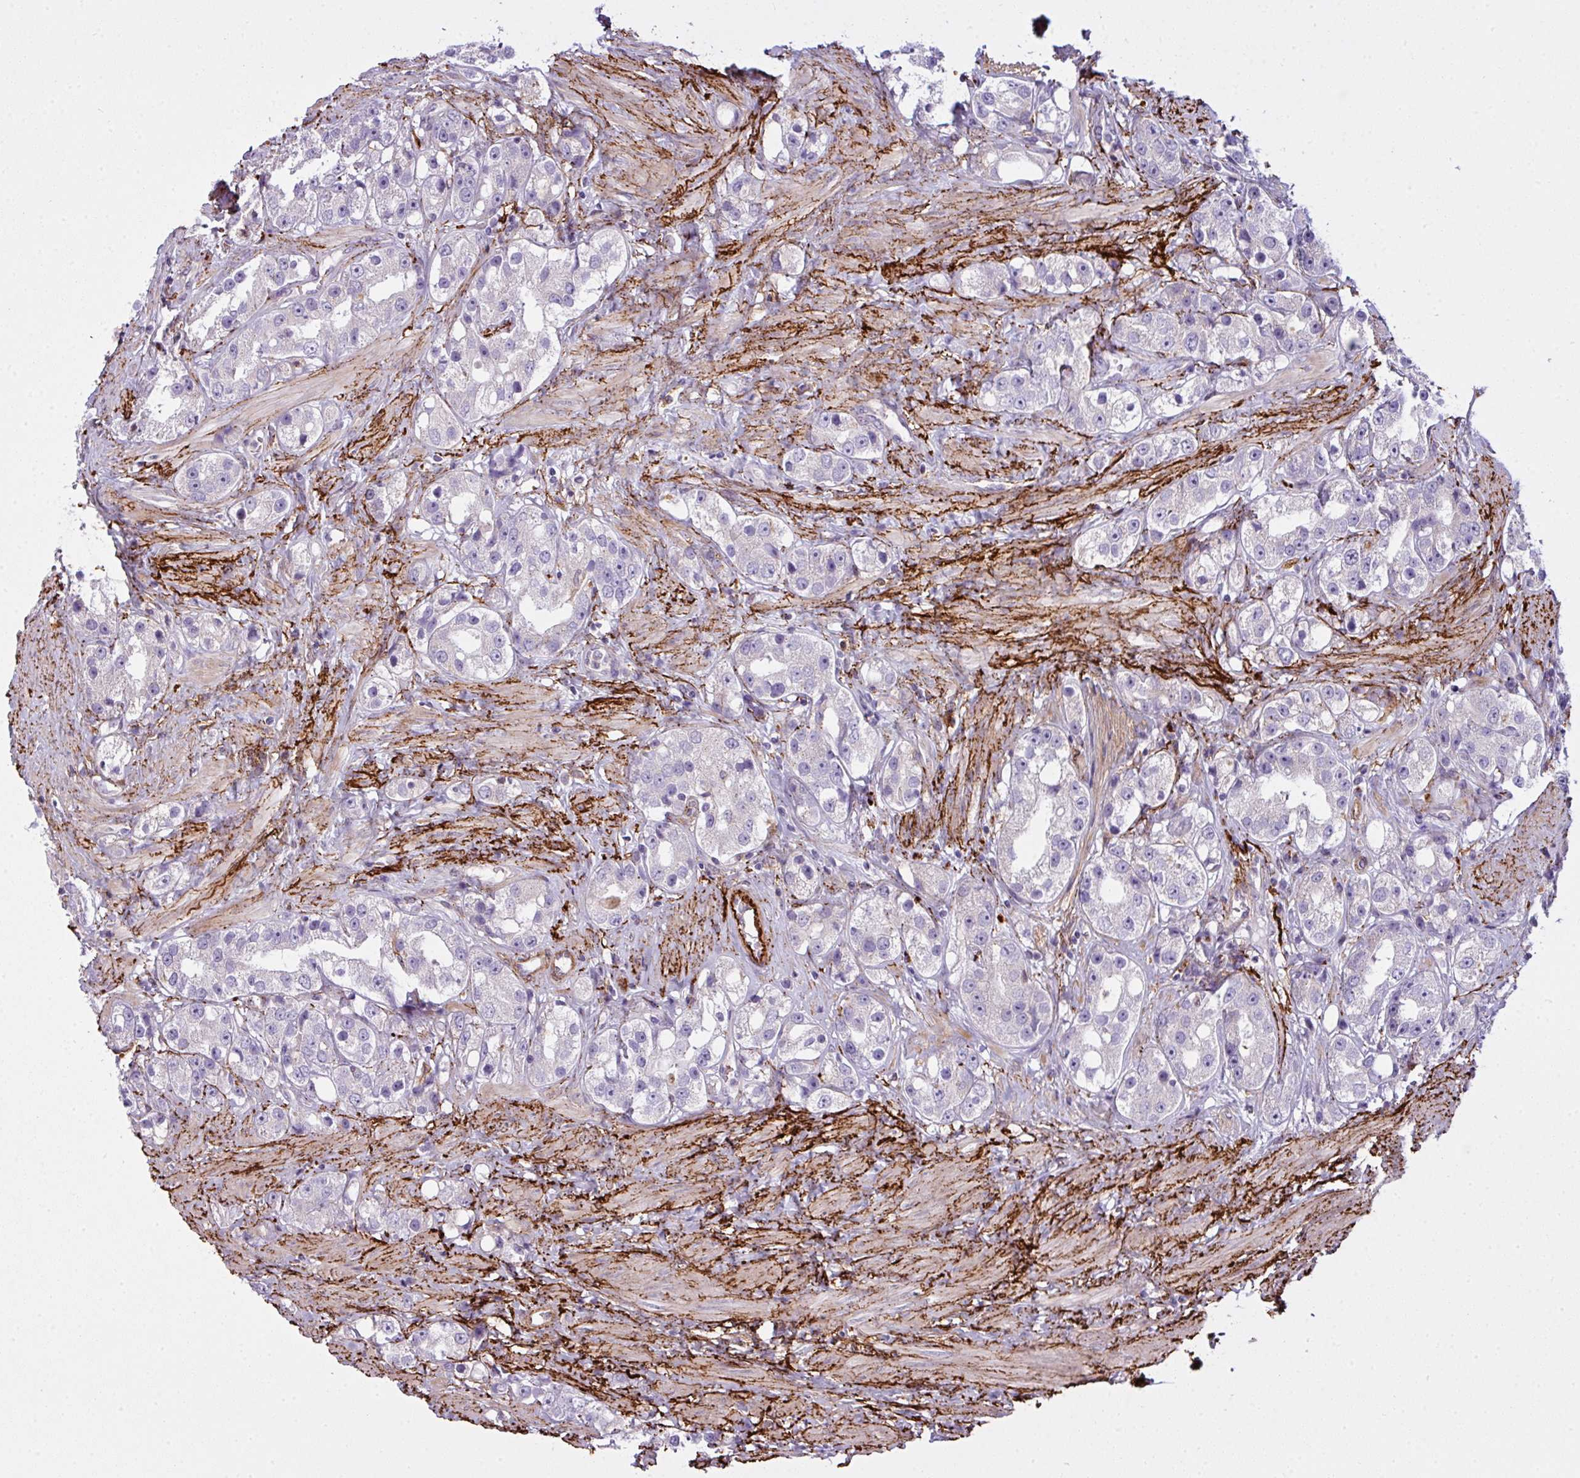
{"staining": {"intensity": "negative", "quantity": "none", "location": "none"}, "tissue": "prostate cancer", "cell_type": "Tumor cells", "image_type": "cancer", "snomed": [{"axis": "morphology", "description": "Adenocarcinoma, NOS"}, {"axis": "topography", "description": "Prostate"}], "caption": "An IHC histopathology image of prostate adenocarcinoma is shown. There is no staining in tumor cells of prostate adenocarcinoma.", "gene": "COL8A1", "patient": {"sex": "male", "age": 79}}